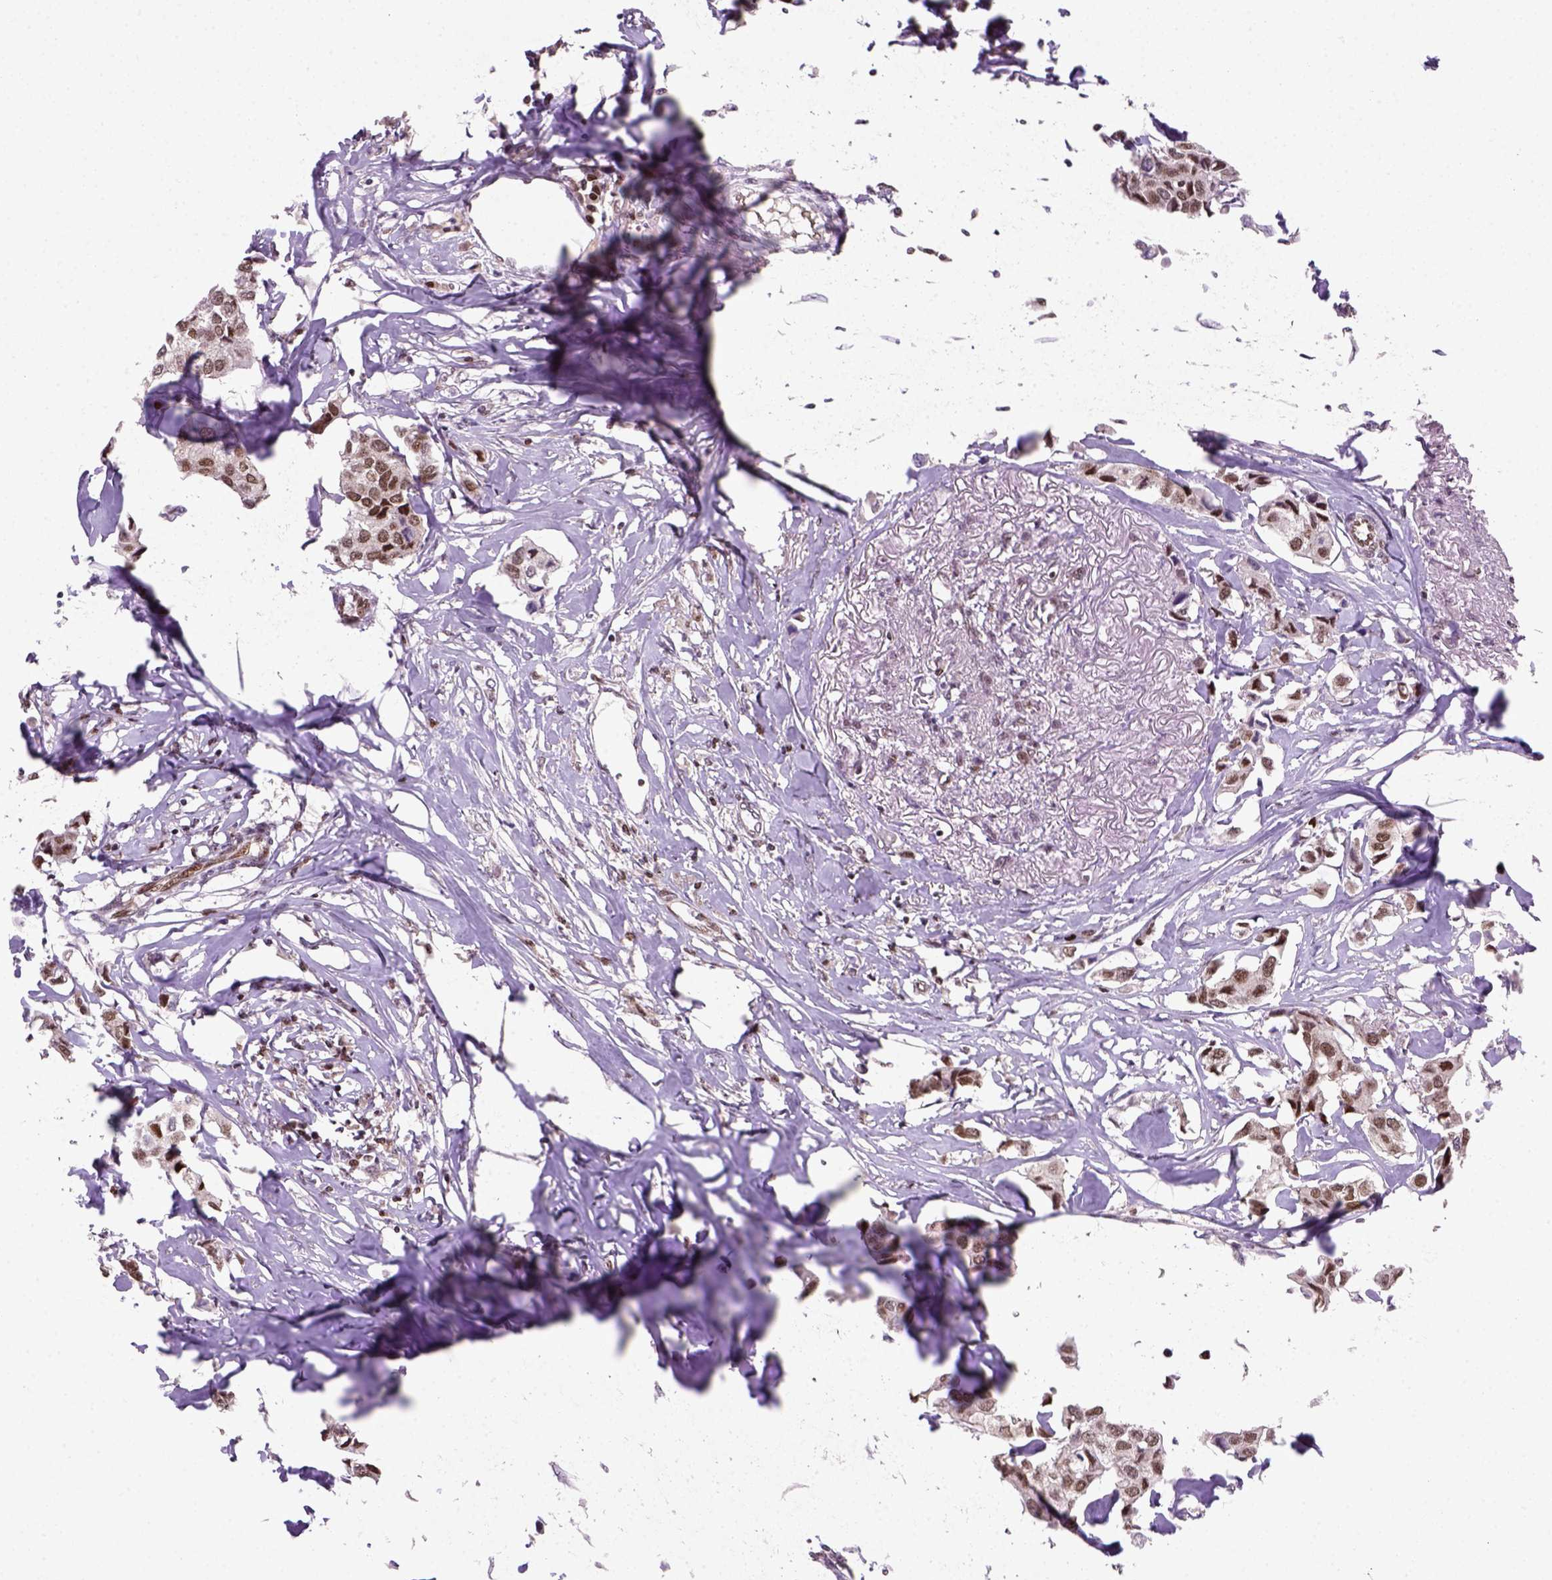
{"staining": {"intensity": "moderate", "quantity": ">75%", "location": "nuclear"}, "tissue": "breast cancer", "cell_type": "Tumor cells", "image_type": "cancer", "snomed": [{"axis": "morphology", "description": "Duct carcinoma"}, {"axis": "topography", "description": "Breast"}], "caption": "Breast cancer tissue displays moderate nuclear staining in approximately >75% of tumor cells The protein is shown in brown color, while the nuclei are stained blue.", "gene": "MGMT", "patient": {"sex": "female", "age": 80}}